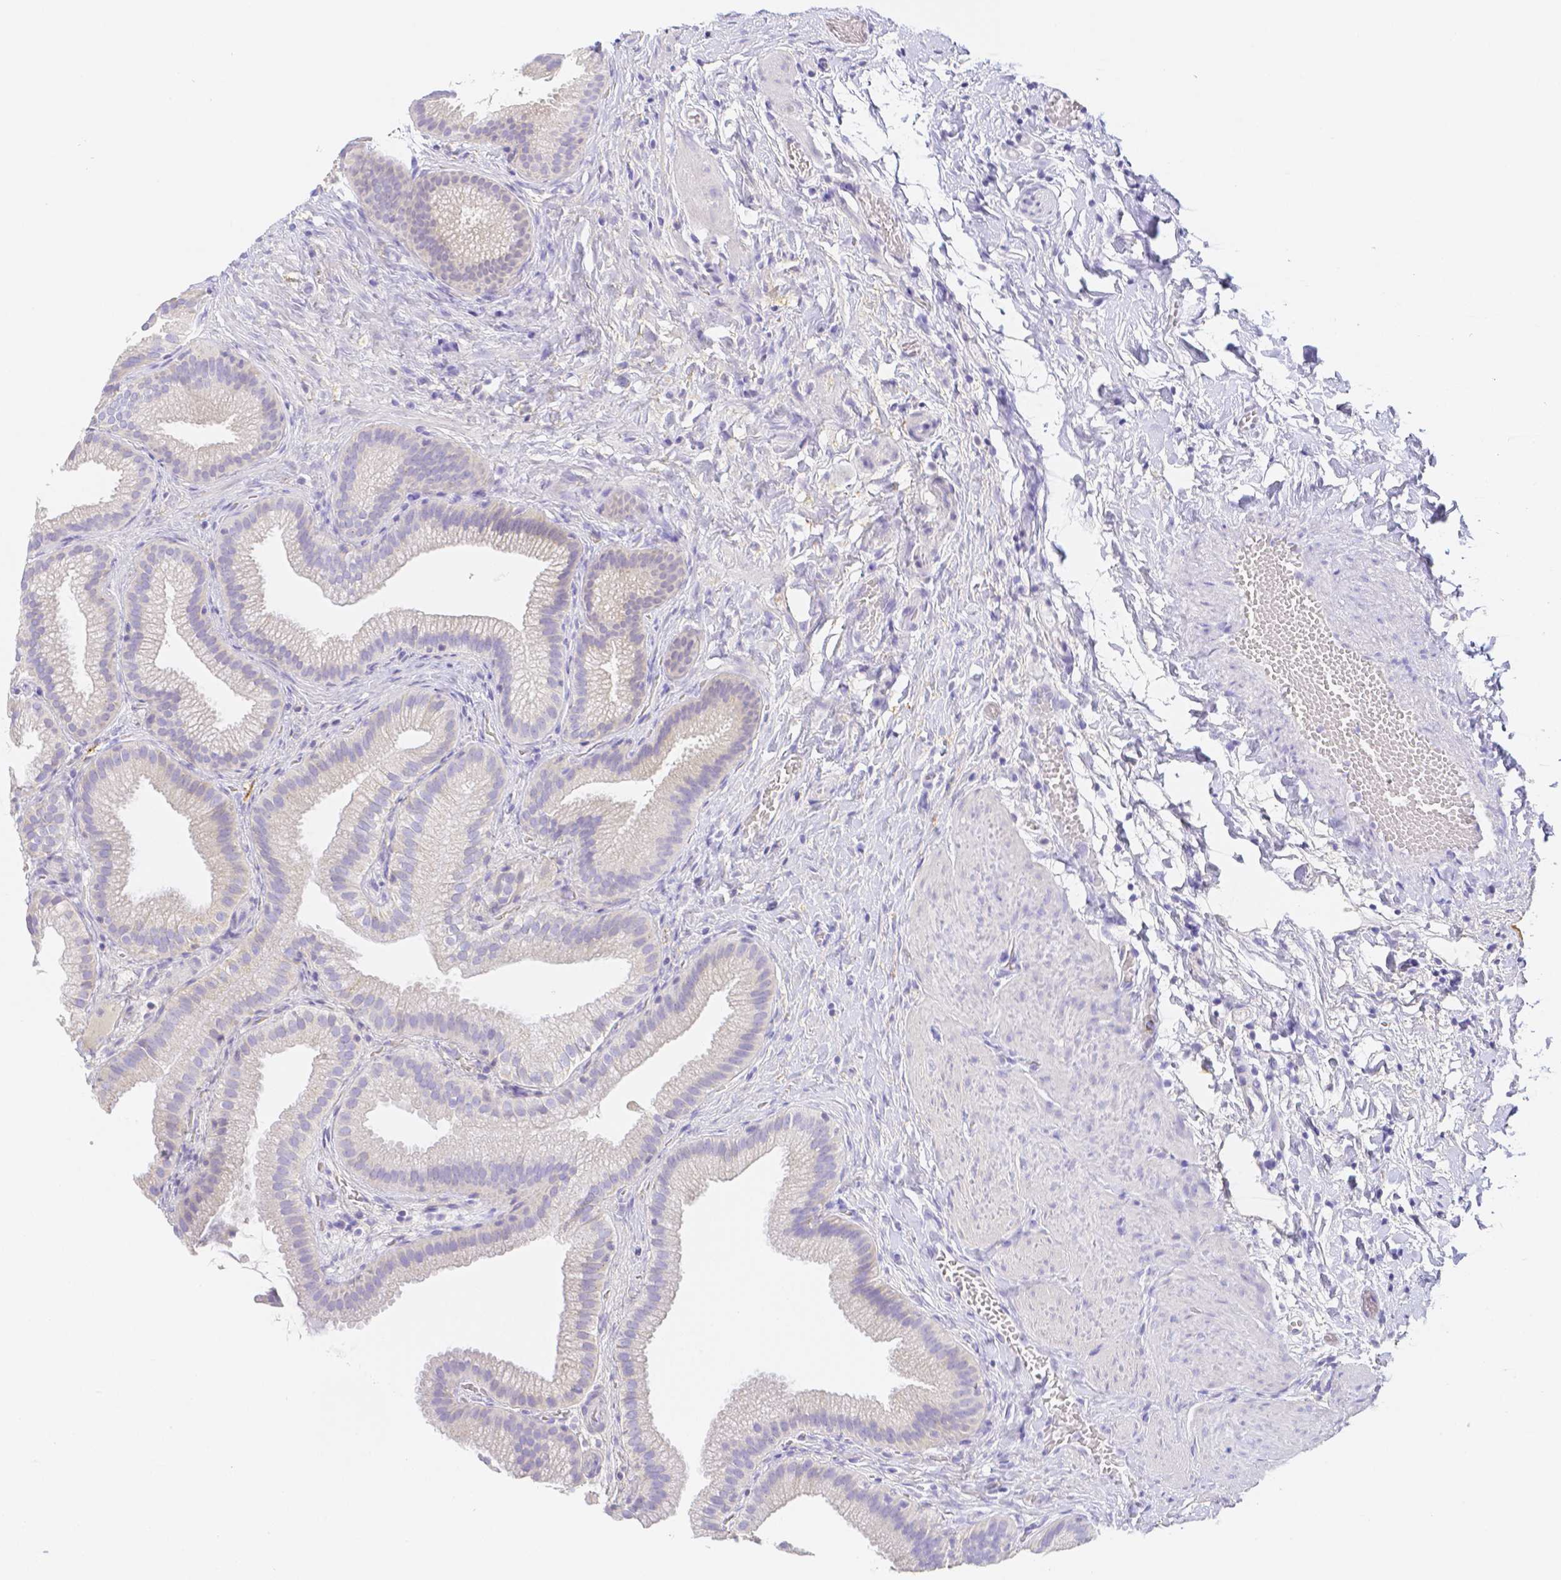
{"staining": {"intensity": "negative", "quantity": "none", "location": "none"}, "tissue": "gallbladder", "cell_type": "Glandular cells", "image_type": "normal", "snomed": [{"axis": "morphology", "description": "Normal tissue, NOS"}, {"axis": "topography", "description": "Gallbladder"}], "caption": "Protein analysis of unremarkable gallbladder shows no significant expression in glandular cells. (IHC, brightfield microscopy, high magnification).", "gene": "ZG16B", "patient": {"sex": "female", "age": 63}}